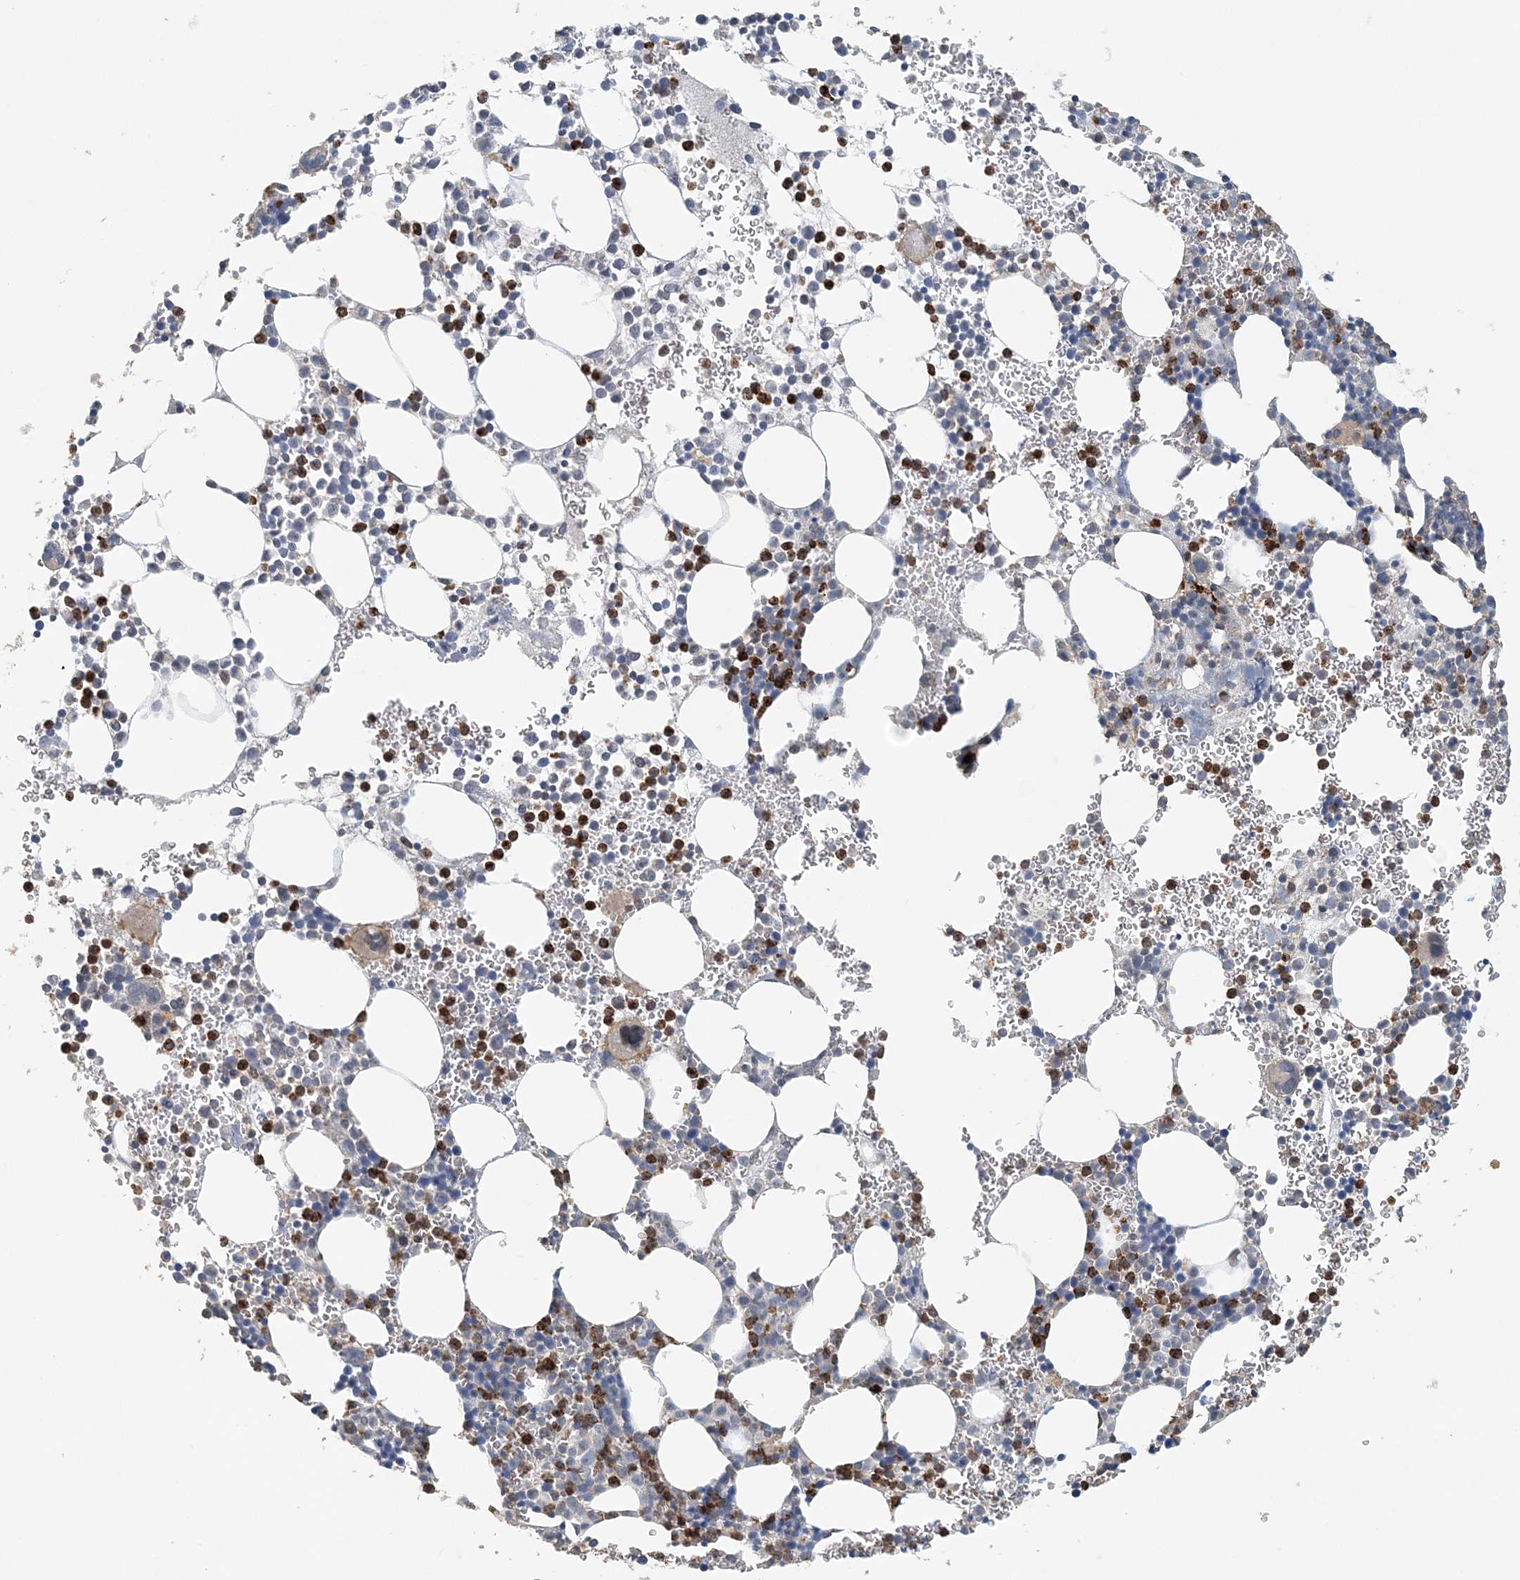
{"staining": {"intensity": "strong", "quantity": "25%-75%", "location": "cytoplasmic/membranous"}, "tissue": "bone marrow", "cell_type": "Hematopoietic cells", "image_type": "normal", "snomed": [{"axis": "morphology", "description": "Normal tissue, NOS"}, {"axis": "topography", "description": "Bone marrow"}], "caption": "Hematopoietic cells exhibit high levels of strong cytoplasmic/membranous staining in approximately 25%-75% of cells in unremarkable bone marrow.", "gene": "FAM110A", "patient": {"sex": "female", "age": 78}}